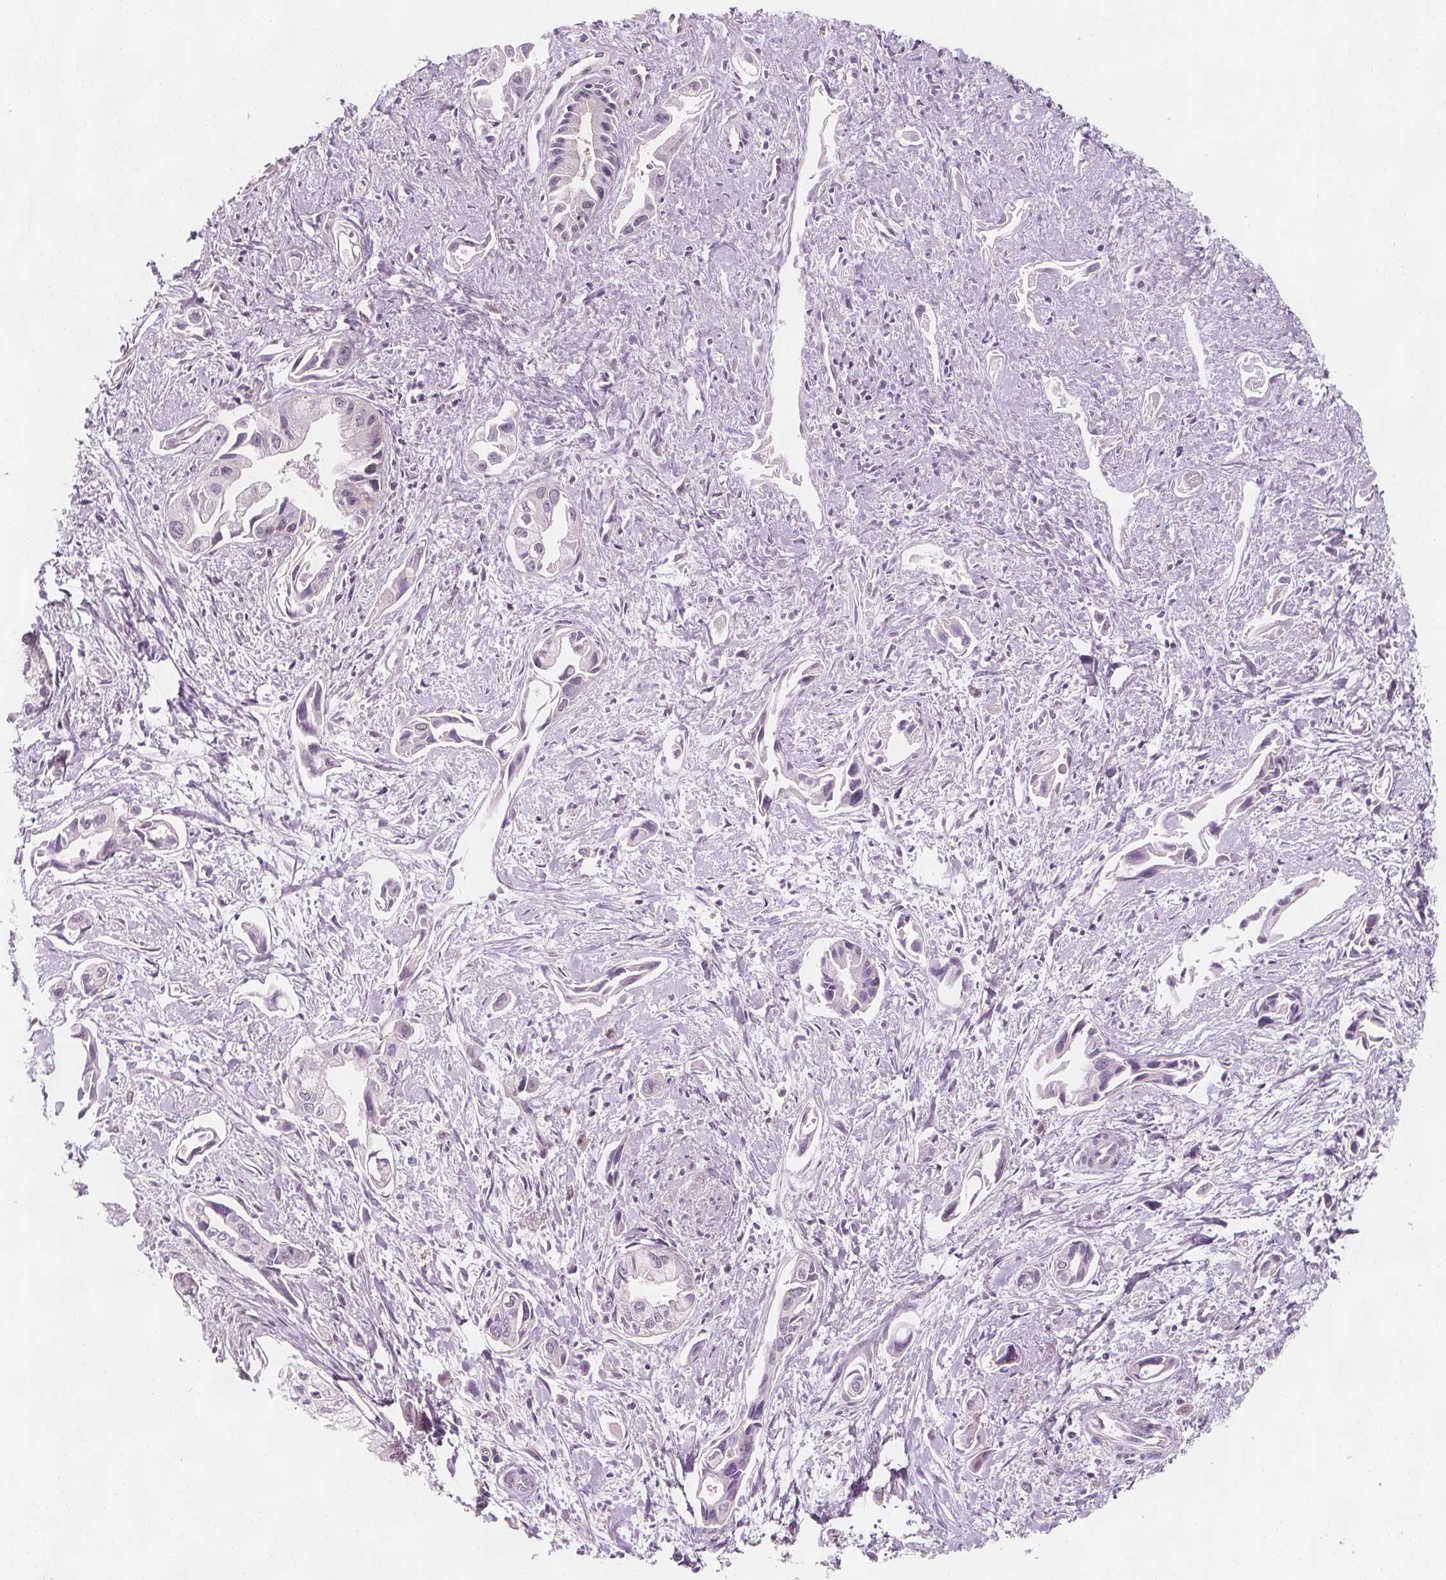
{"staining": {"intensity": "negative", "quantity": "none", "location": "none"}, "tissue": "pancreatic cancer", "cell_type": "Tumor cells", "image_type": "cancer", "snomed": [{"axis": "morphology", "description": "Adenocarcinoma, NOS"}, {"axis": "topography", "description": "Pancreas"}], "caption": "Tumor cells are negative for brown protein staining in pancreatic cancer (adenocarcinoma).", "gene": "C1orf167", "patient": {"sex": "female", "age": 61}}